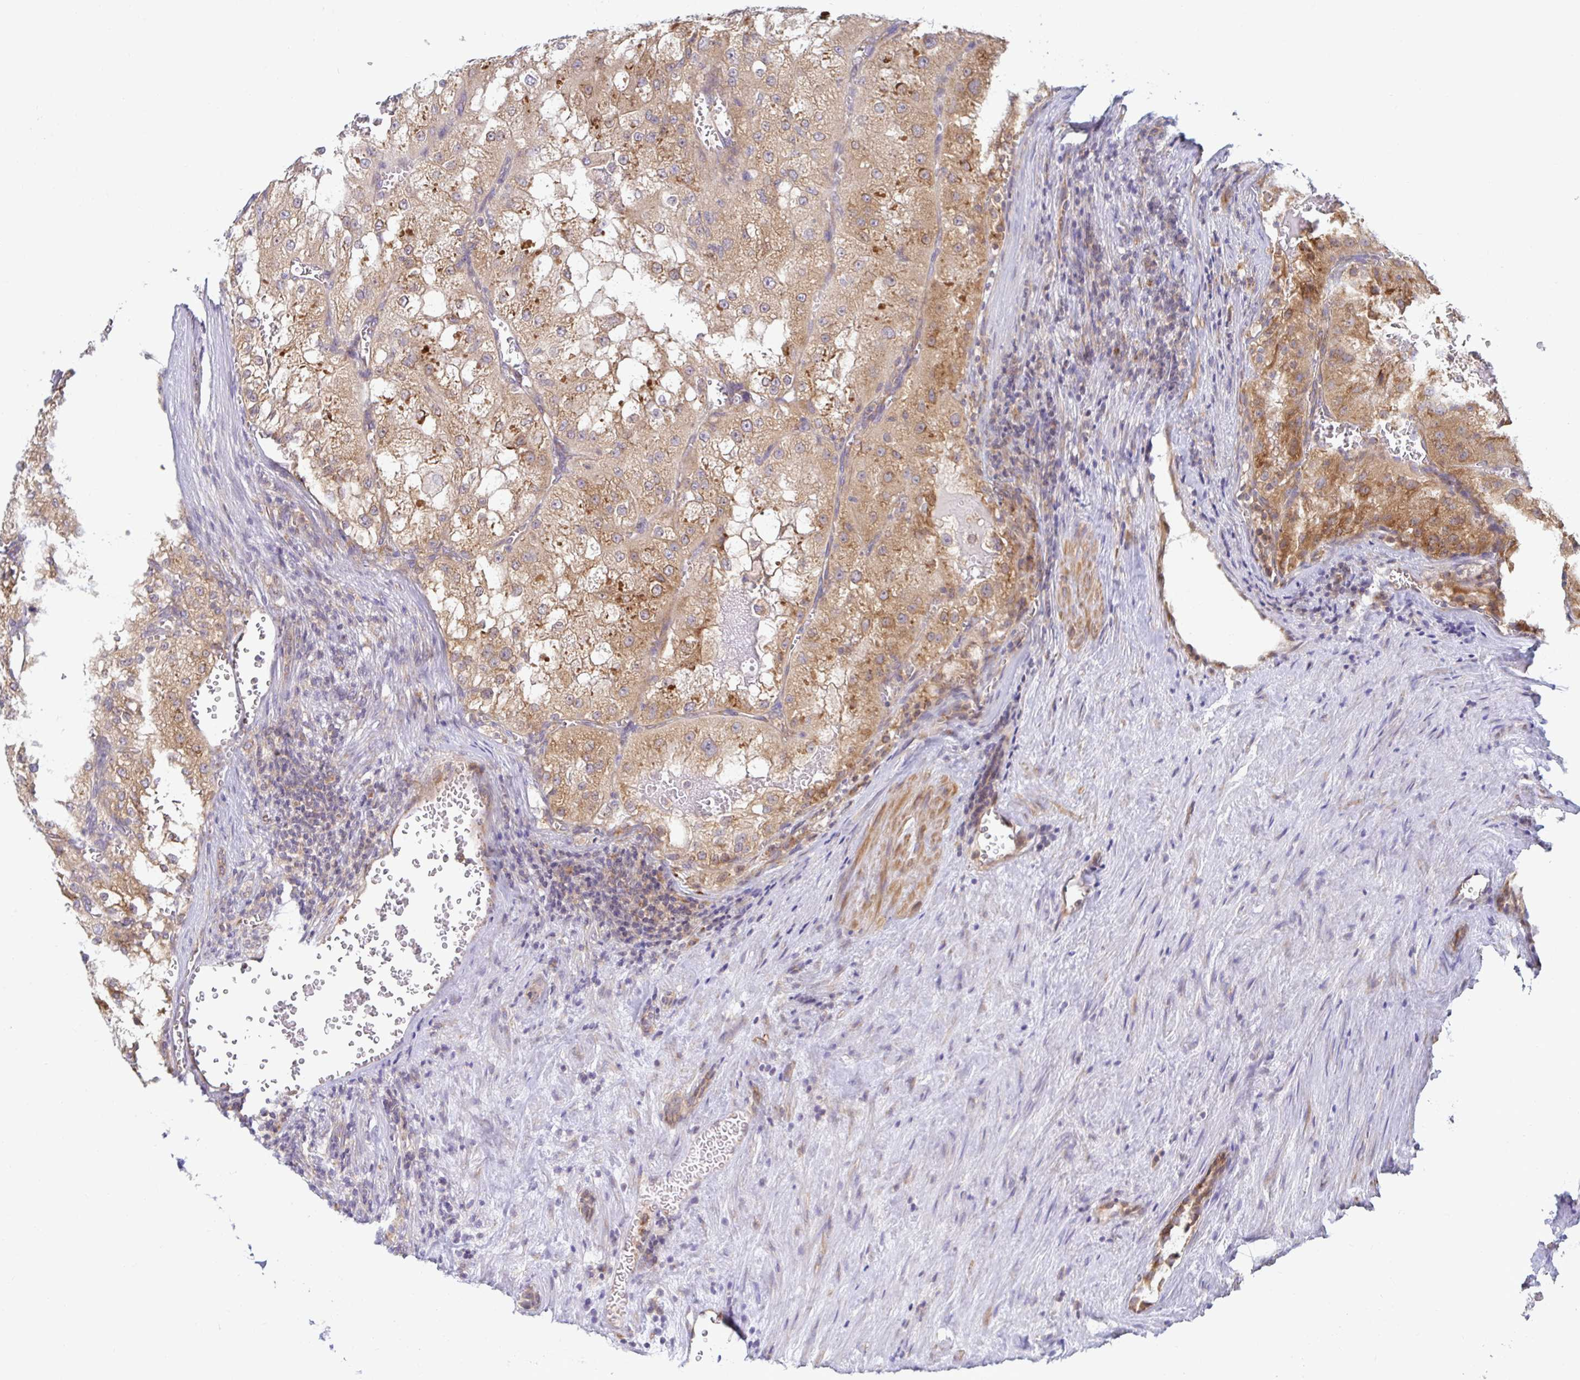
{"staining": {"intensity": "weak", "quantity": ">75%", "location": "cytoplasmic/membranous"}, "tissue": "renal cancer", "cell_type": "Tumor cells", "image_type": "cancer", "snomed": [{"axis": "morphology", "description": "Adenocarcinoma, NOS"}, {"axis": "topography", "description": "Kidney"}], "caption": "Renal cancer tissue shows weak cytoplasmic/membranous staining in about >75% of tumor cells", "gene": "LARP1", "patient": {"sex": "female", "age": 74}}